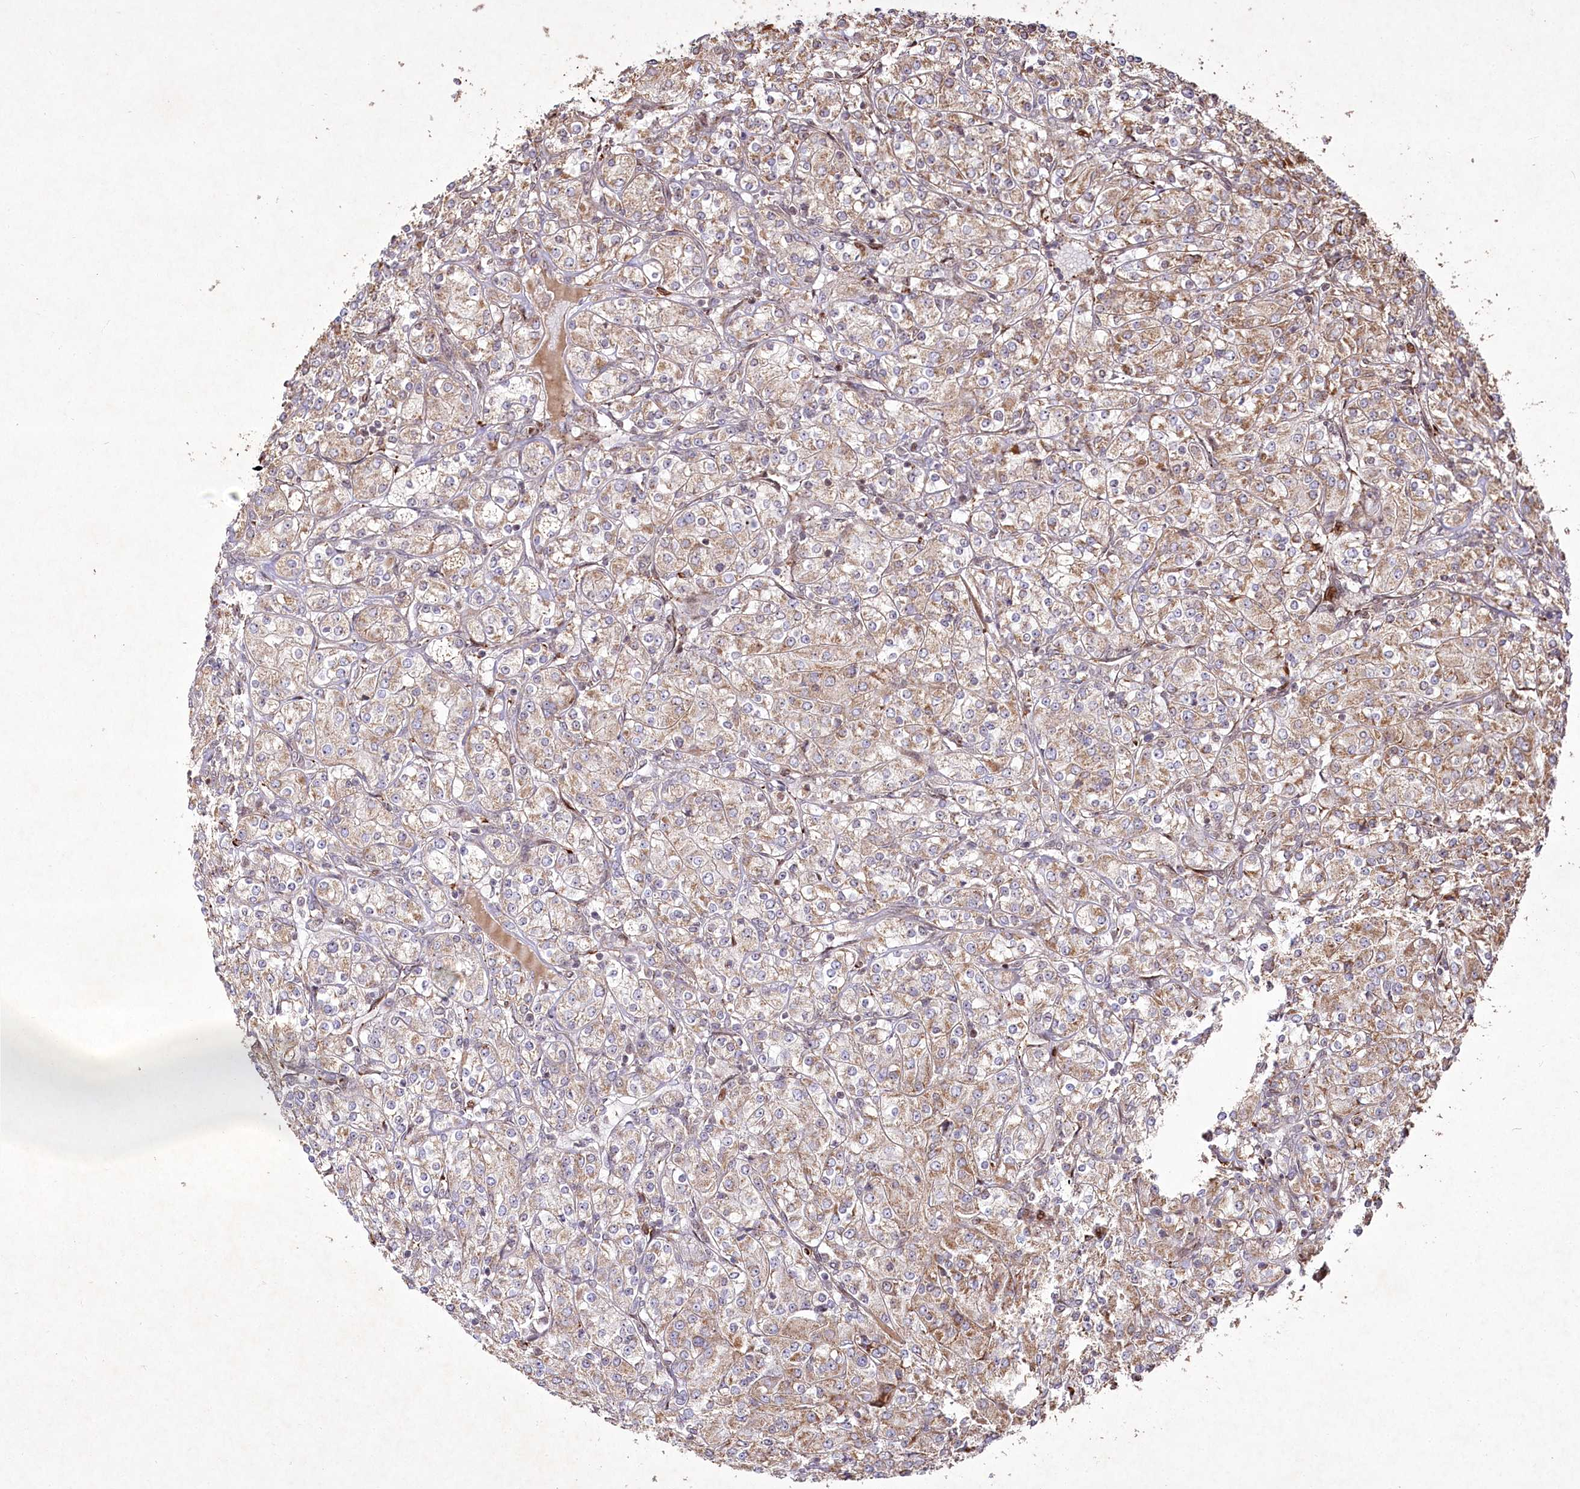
{"staining": {"intensity": "weak", "quantity": ">75%", "location": "cytoplasmic/membranous"}, "tissue": "renal cancer", "cell_type": "Tumor cells", "image_type": "cancer", "snomed": [{"axis": "morphology", "description": "Adenocarcinoma, NOS"}, {"axis": "topography", "description": "Kidney"}], "caption": "This micrograph shows IHC staining of human renal adenocarcinoma, with low weak cytoplasmic/membranous positivity in about >75% of tumor cells.", "gene": "PSTK", "patient": {"sex": "male", "age": 77}}